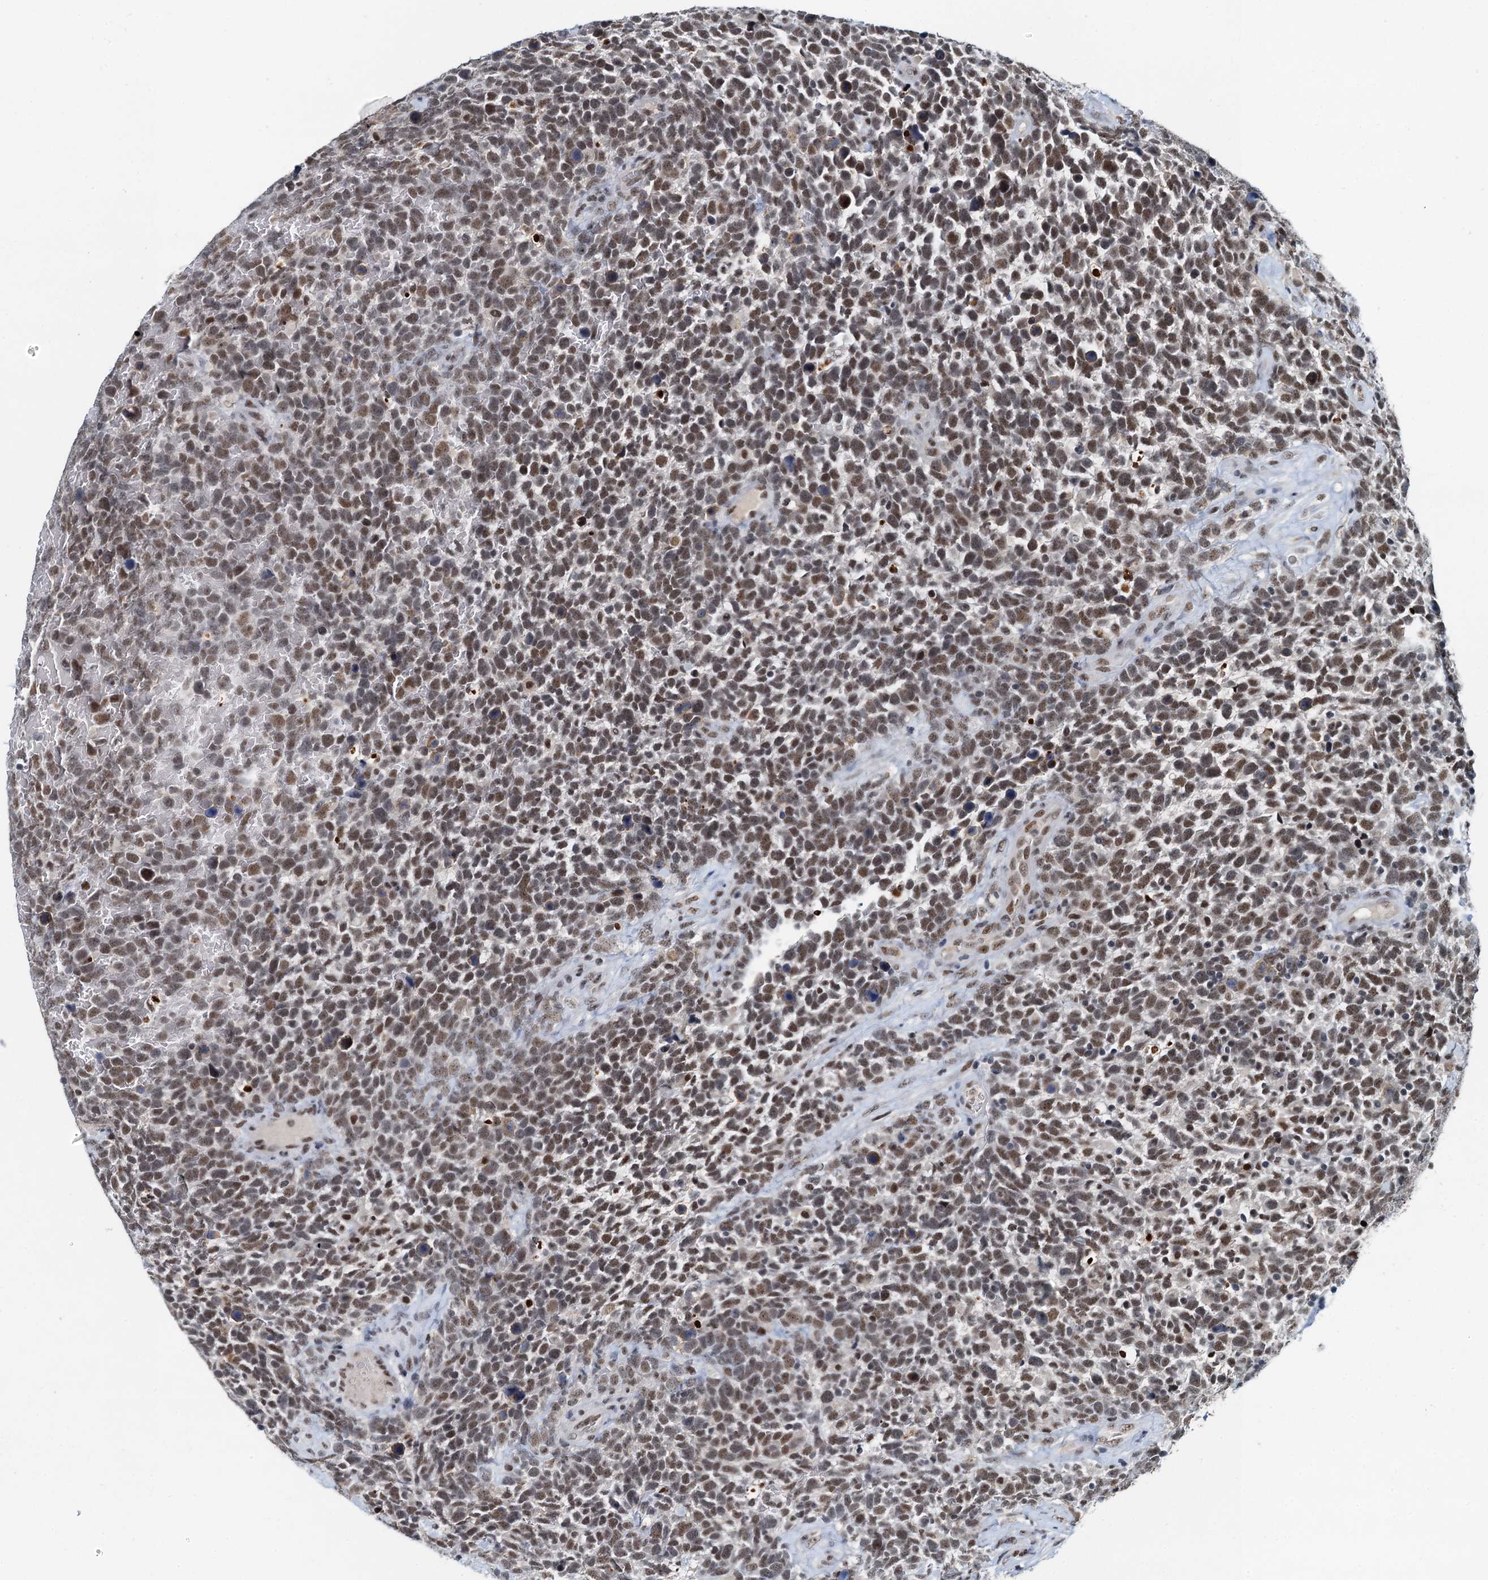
{"staining": {"intensity": "moderate", "quantity": ">75%", "location": "nuclear"}, "tissue": "urothelial cancer", "cell_type": "Tumor cells", "image_type": "cancer", "snomed": [{"axis": "morphology", "description": "Urothelial carcinoma, High grade"}, {"axis": "topography", "description": "Urinary bladder"}], "caption": "IHC micrograph of urothelial carcinoma (high-grade) stained for a protein (brown), which reveals medium levels of moderate nuclear positivity in approximately >75% of tumor cells.", "gene": "SNRPD1", "patient": {"sex": "female", "age": 82}}